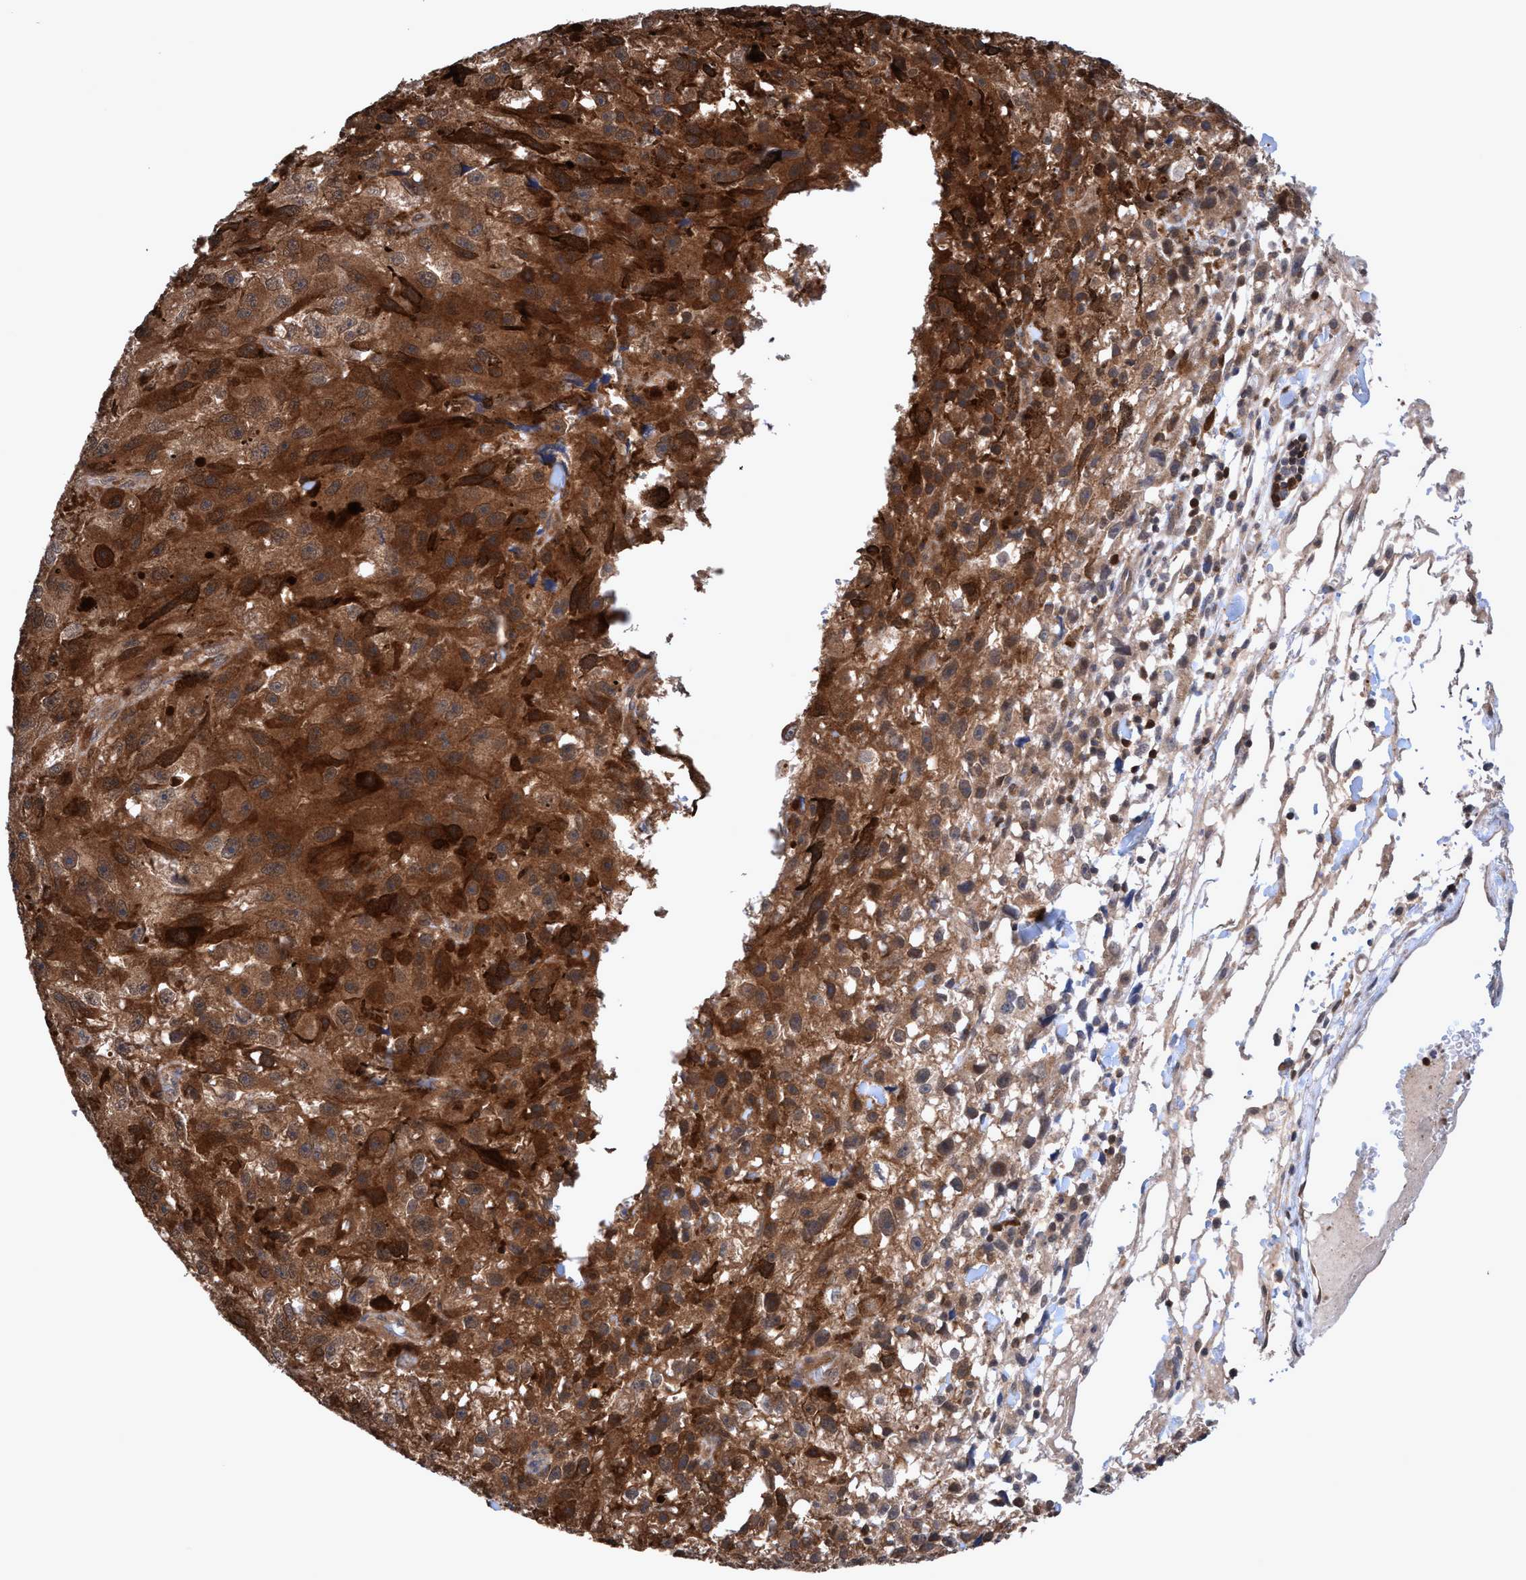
{"staining": {"intensity": "moderate", "quantity": ">75%", "location": "cytoplasmic/membranous"}, "tissue": "melanoma", "cell_type": "Tumor cells", "image_type": "cancer", "snomed": [{"axis": "morphology", "description": "Malignant melanoma, NOS"}, {"axis": "topography", "description": "Skin"}], "caption": "An immunohistochemistry micrograph of tumor tissue is shown. Protein staining in brown labels moderate cytoplasmic/membranous positivity in melanoma within tumor cells.", "gene": "GLOD4", "patient": {"sex": "female", "age": 104}}